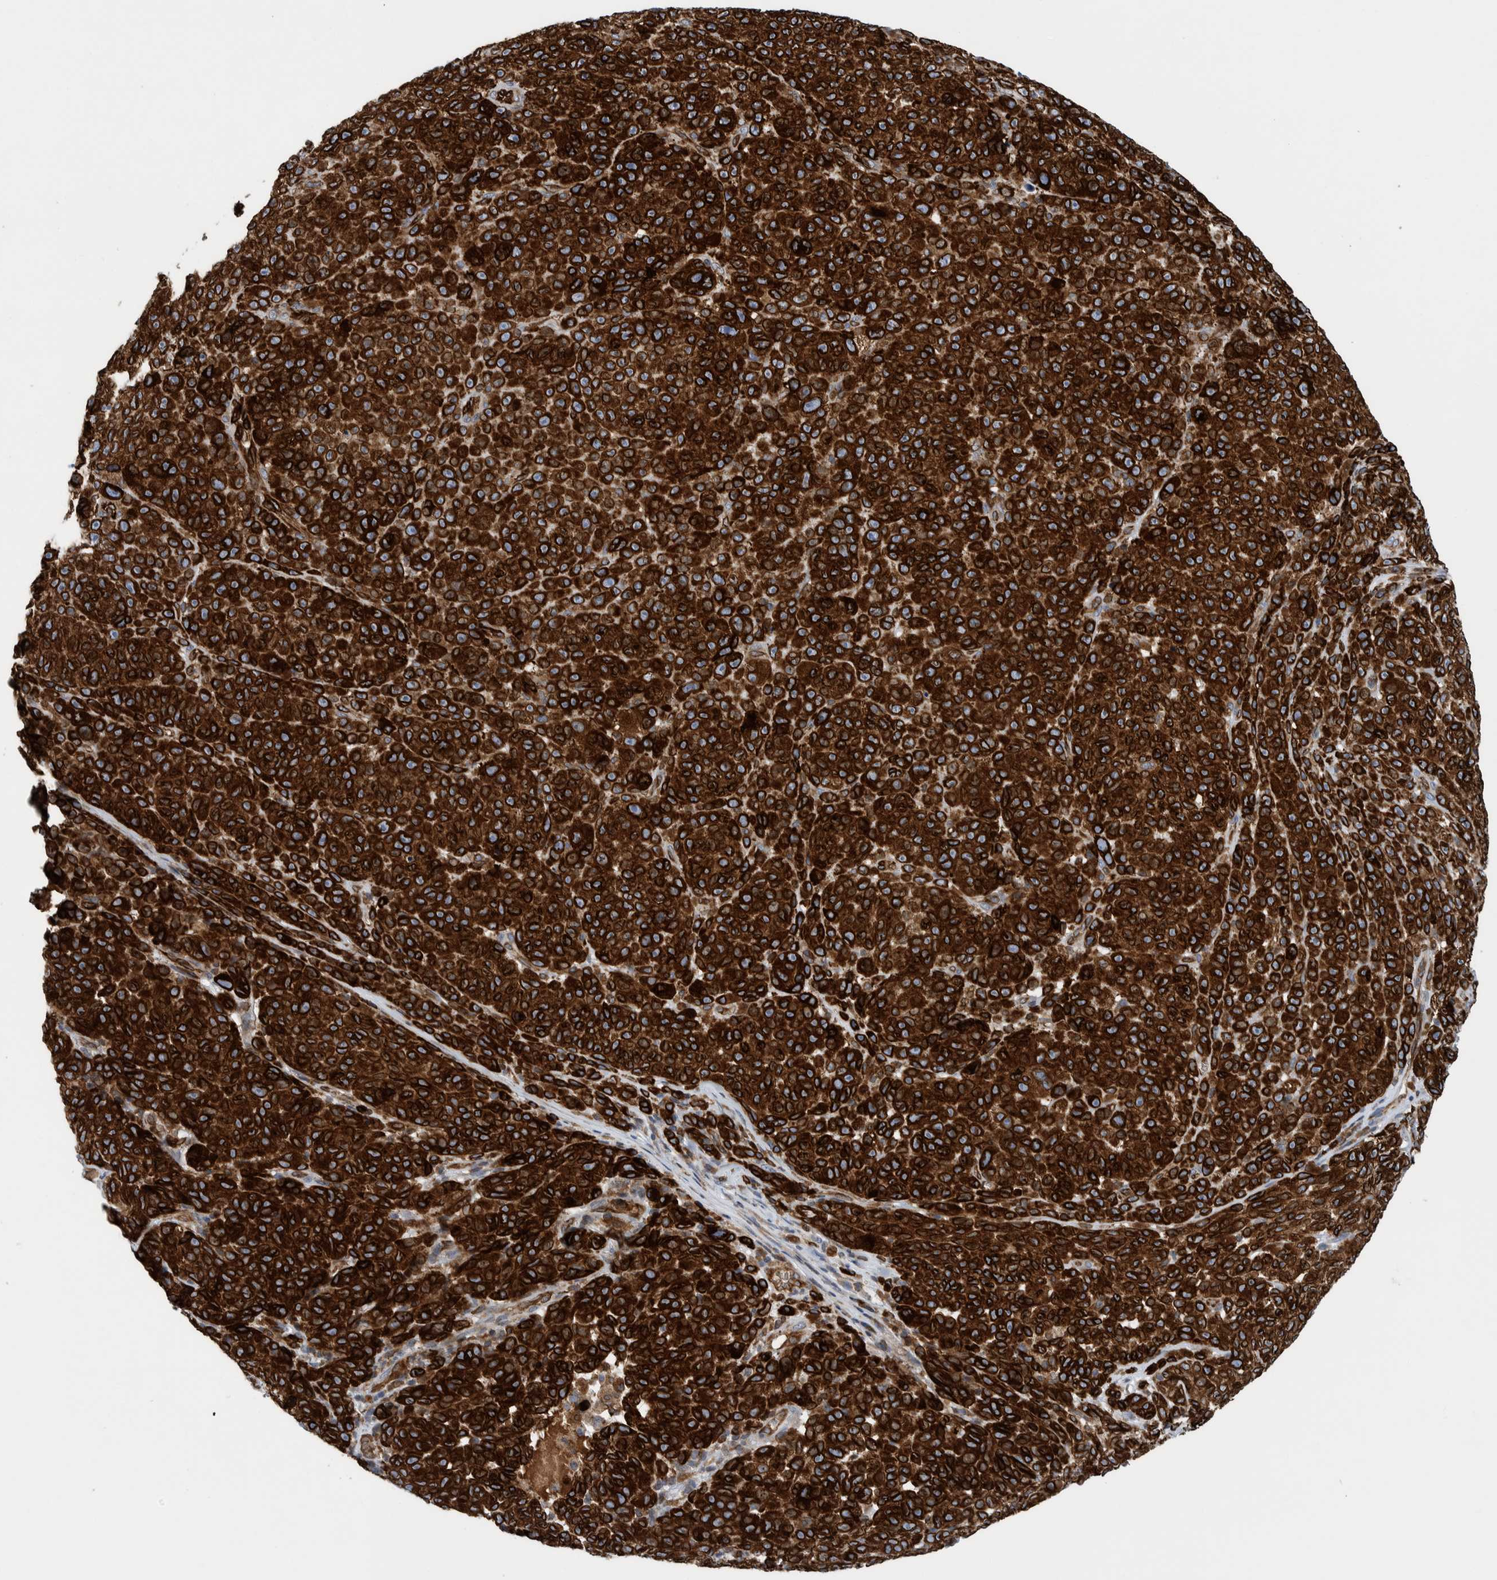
{"staining": {"intensity": "strong", "quantity": ">75%", "location": "cytoplasmic/membranous"}, "tissue": "melanoma", "cell_type": "Tumor cells", "image_type": "cancer", "snomed": [{"axis": "morphology", "description": "Malignant melanoma, NOS"}, {"axis": "topography", "description": "Skin"}], "caption": "There is high levels of strong cytoplasmic/membranous positivity in tumor cells of malignant melanoma, as demonstrated by immunohistochemical staining (brown color).", "gene": "THEM6", "patient": {"sex": "female", "age": 82}}